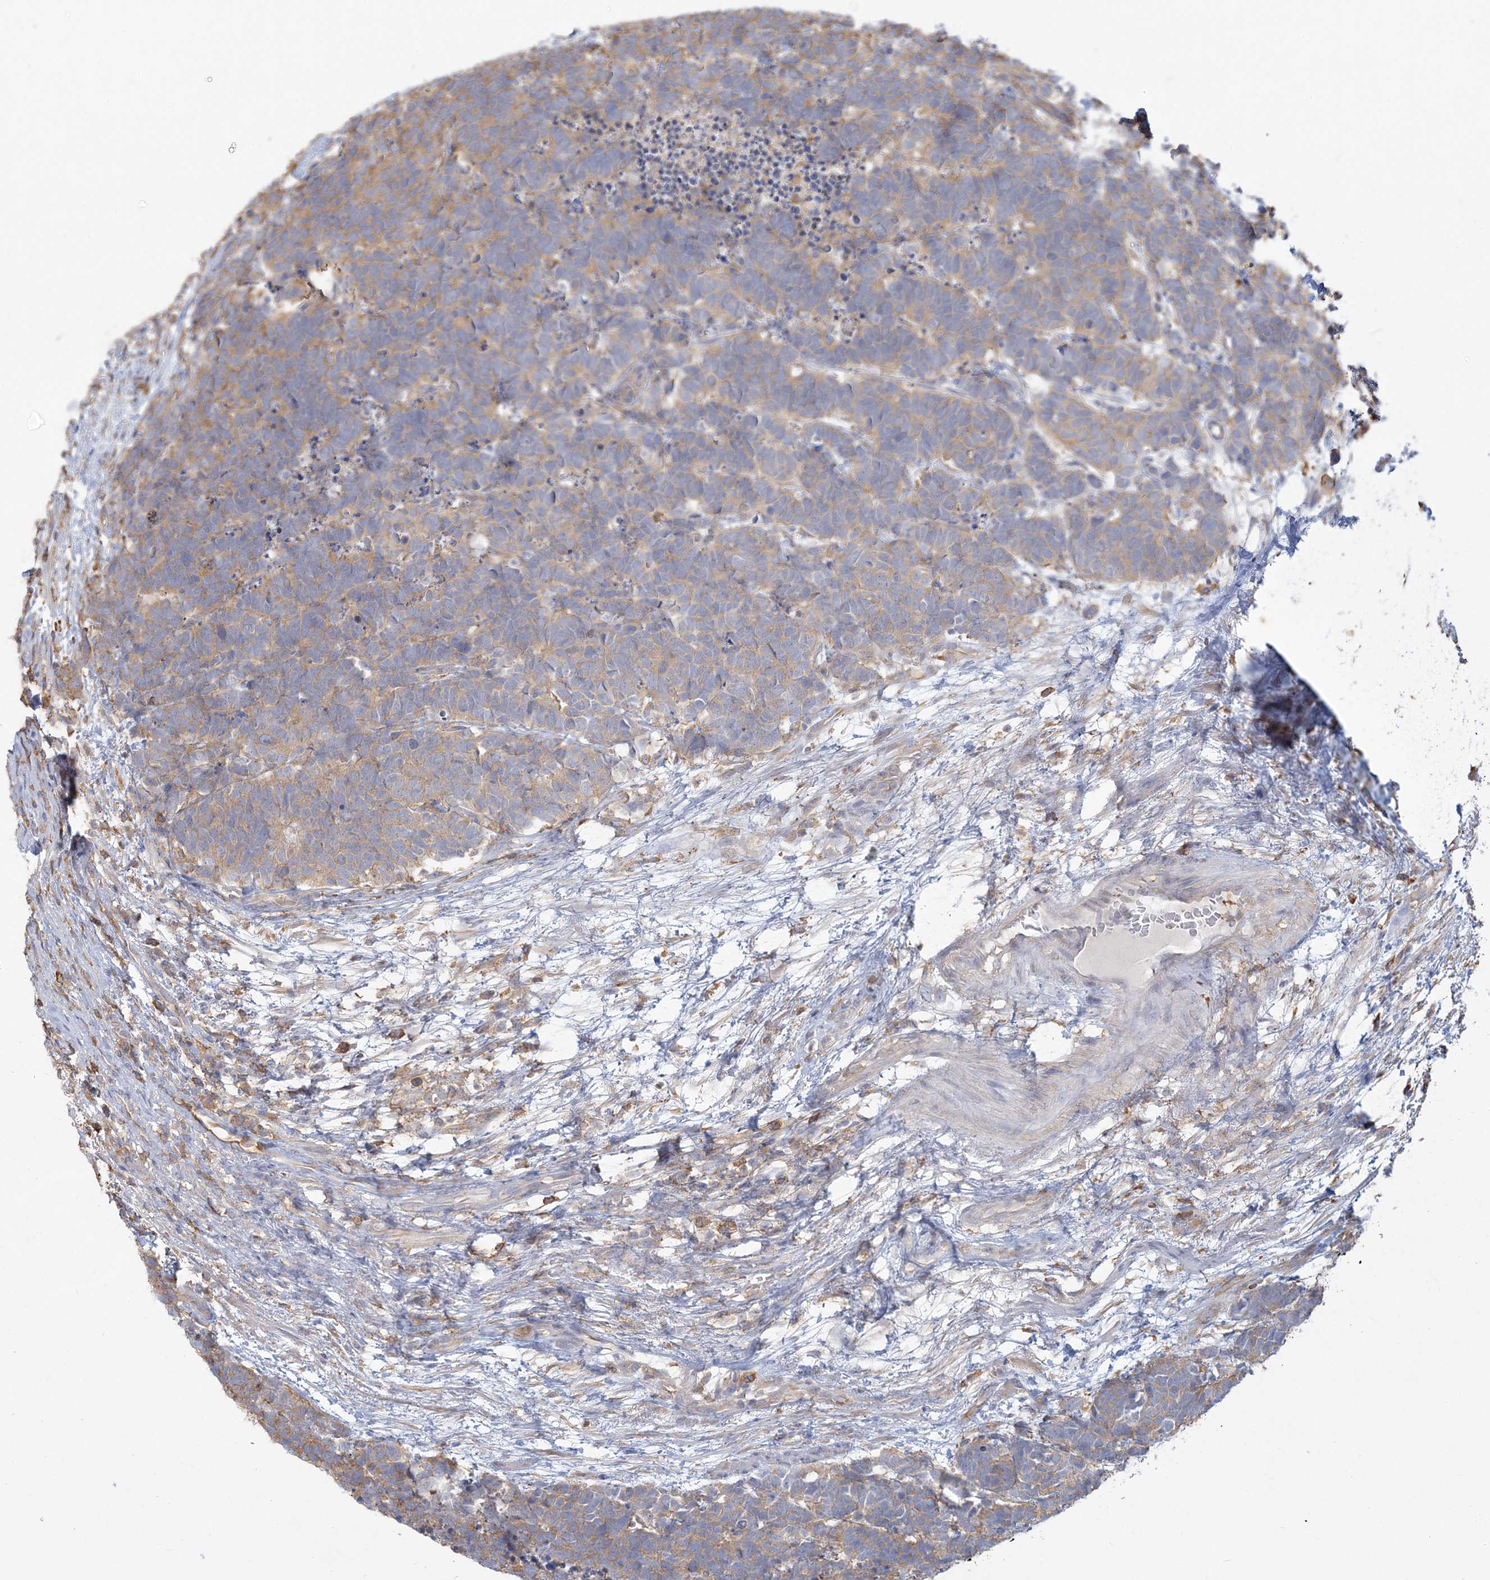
{"staining": {"intensity": "weak", "quantity": ">75%", "location": "cytoplasmic/membranous"}, "tissue": "carcinoid", "cell_type": "Tumor cells", "image_type": "cancer", "snomed": [{"axis": "morphology", "description": "Carcinoma, NOS"}, {"axis": "morphology", "description": "Carcinoid, malignant, NOS"}, {"axis": "topography", "description": "Urinary bladder"}], "caption": "DAB (3,3'-diaminobenzidine) immunohistochemical staining of carcinoid demonstrates weak cytoplasmic/membranous protein positivity in approximately >75% of tumor cells. Nuclei are stained in blue.", "gene": "ANKS1A", "patient": {"sex": "male", "age": 57}}